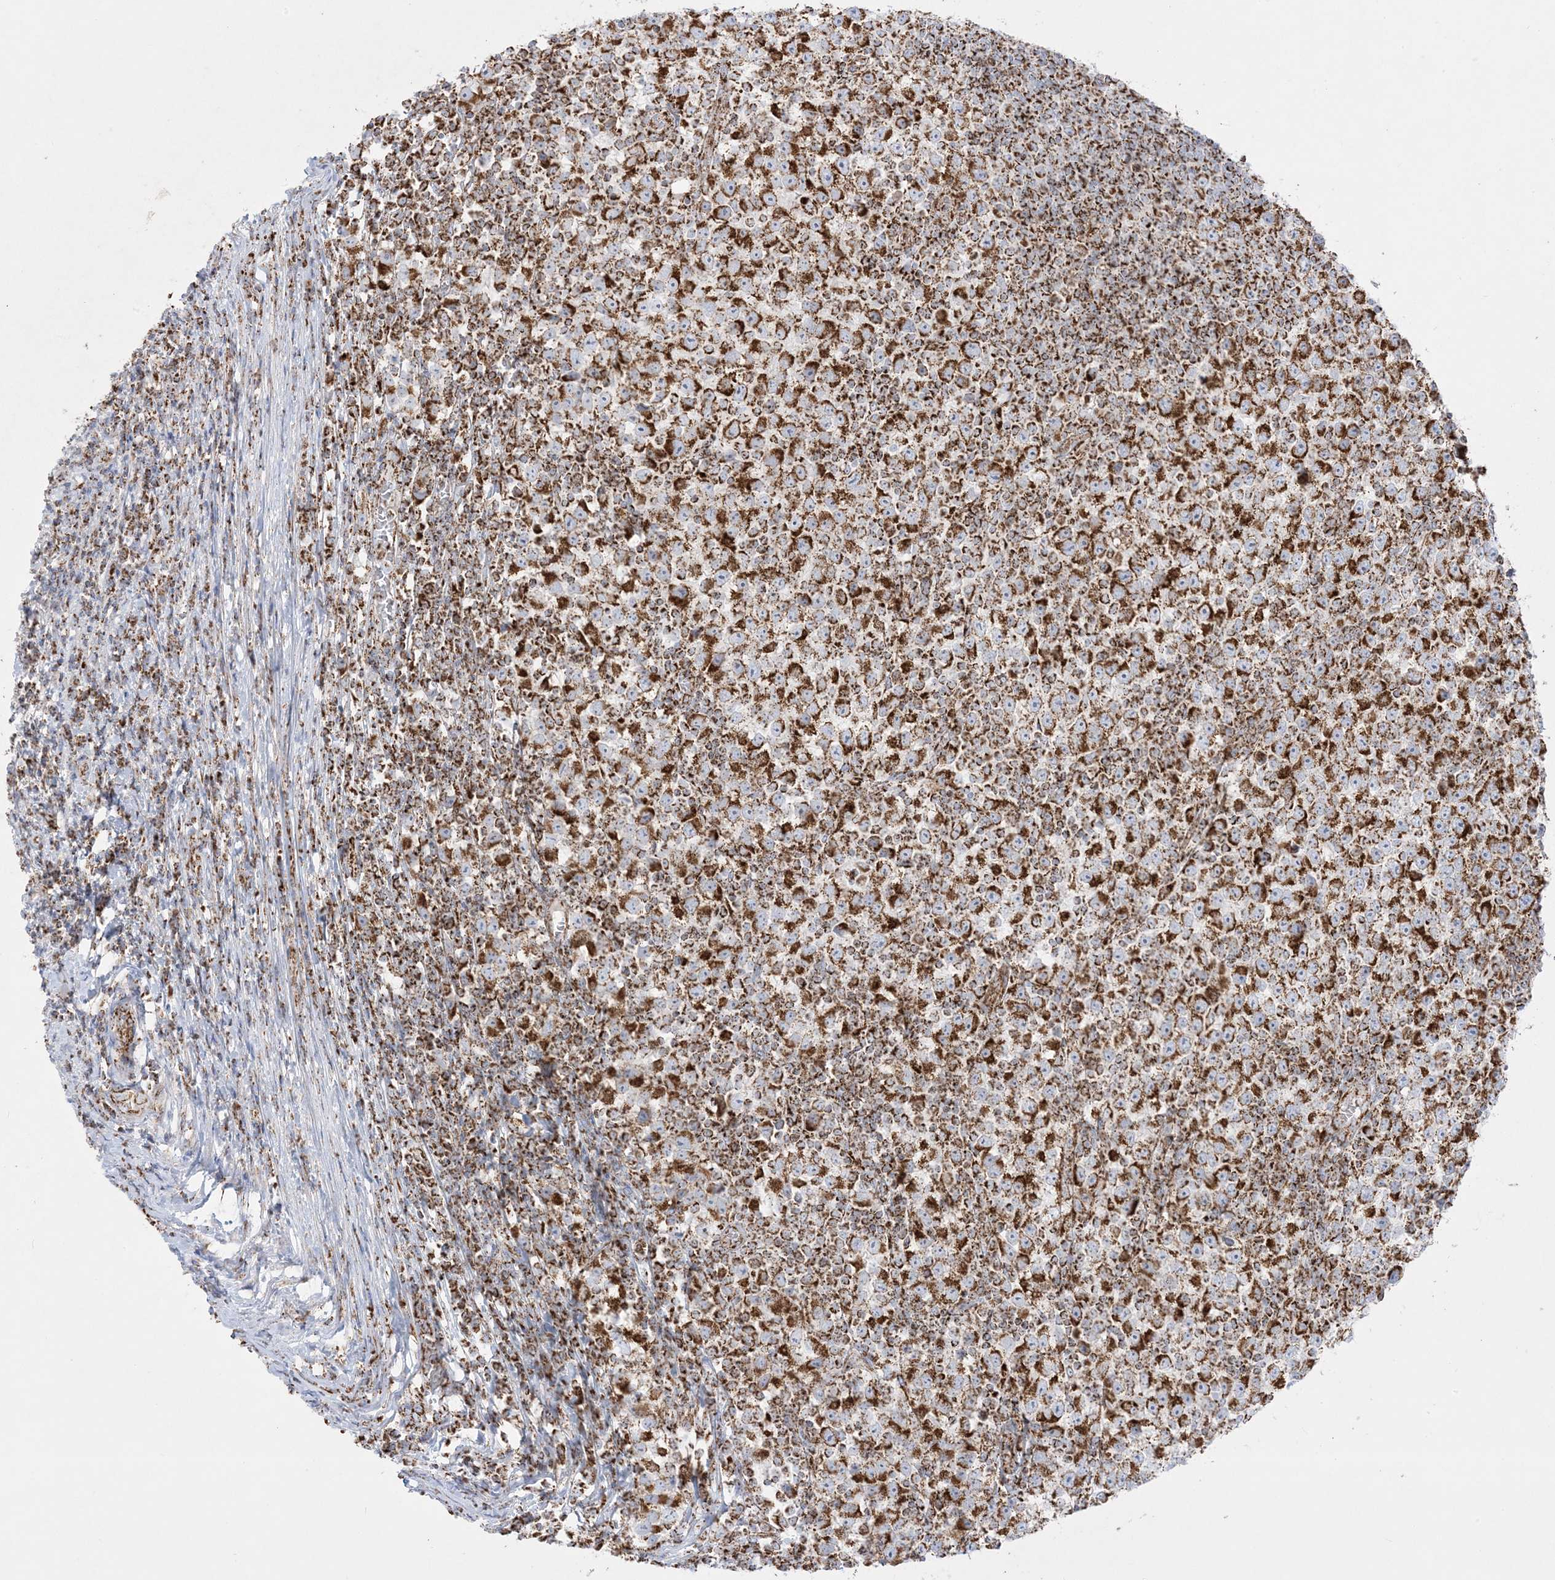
{"staining": {"intensity": "strong", "quantity": ">75%", "location": "cytoplasmic/membranous"}, "tissue": "testis cancer", "cell_type": "Tumor cells", "image_type": "cancer", "snomed": [{"axis": "morphology", "description": "Seminoma, NOS"}, {"axis": "topography", "description": "Testis"}], "caption": "About >75% of tumor cells in human testis seminoma show strong cytoplasmic/membranous protein positivity as visualized by brown immunohistochemical staining.", "gene": "MRPS36", "patient": {"sex": "male", "age": 65}}